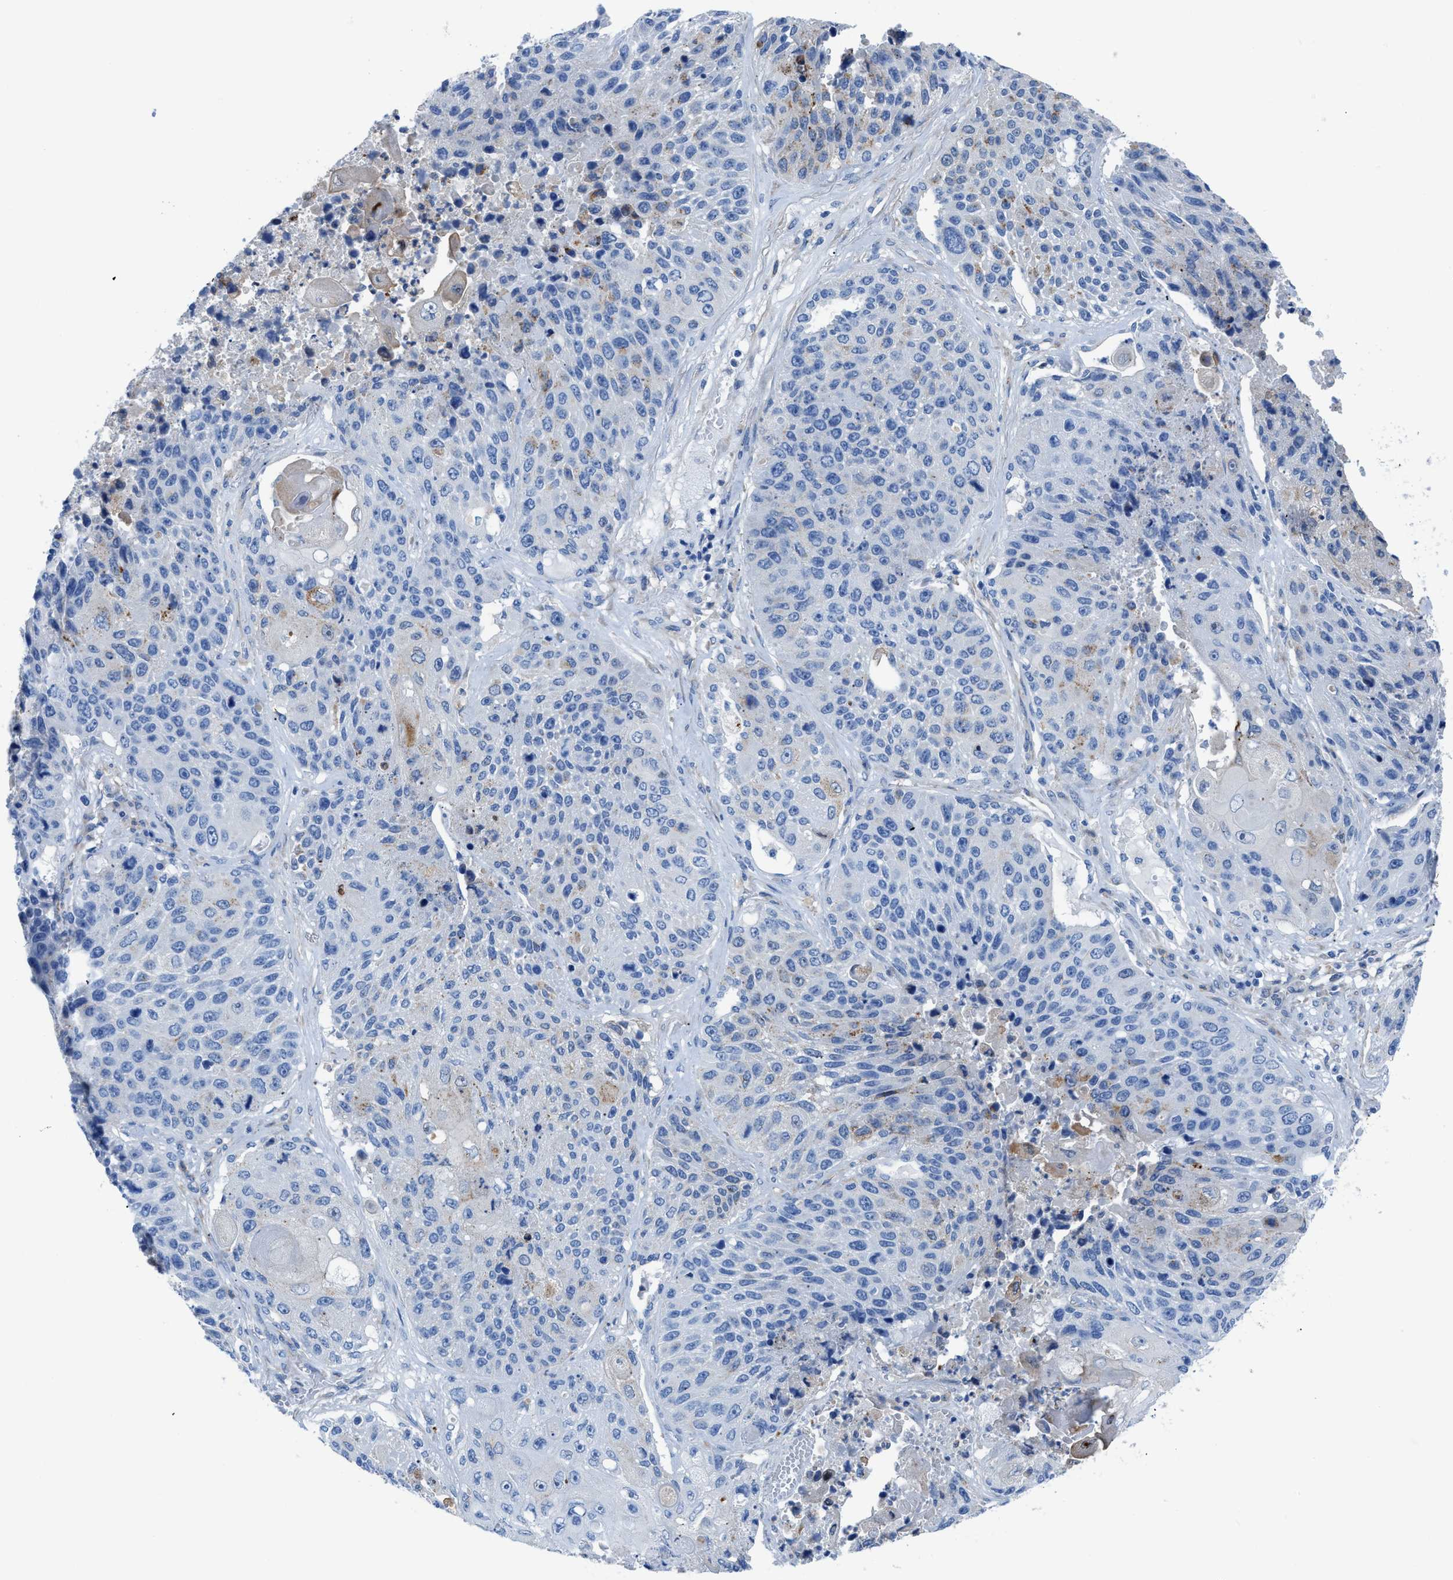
{"staining": {"intensity": "negative", "quantity": "none", "location": "none"}, "tissue": "lung cancer", "cell_type": "Tumor cells", "image_type": "cancer", "snomed": [{"axis": "morphology", "description": "Squamous cell carcinoma, NOS"}, {"axis": "topography", "description": "Lung"}], "caption": "This micrograph is of lung cancer (squamous cell carcinoma) stained with immunohistochemistry to label a protein in brown with the nuclei are counter-stained blue. There is no expression in tumor cells.", "gene": "ITPR1", "patient": {"sex": "male", "age": 61}}